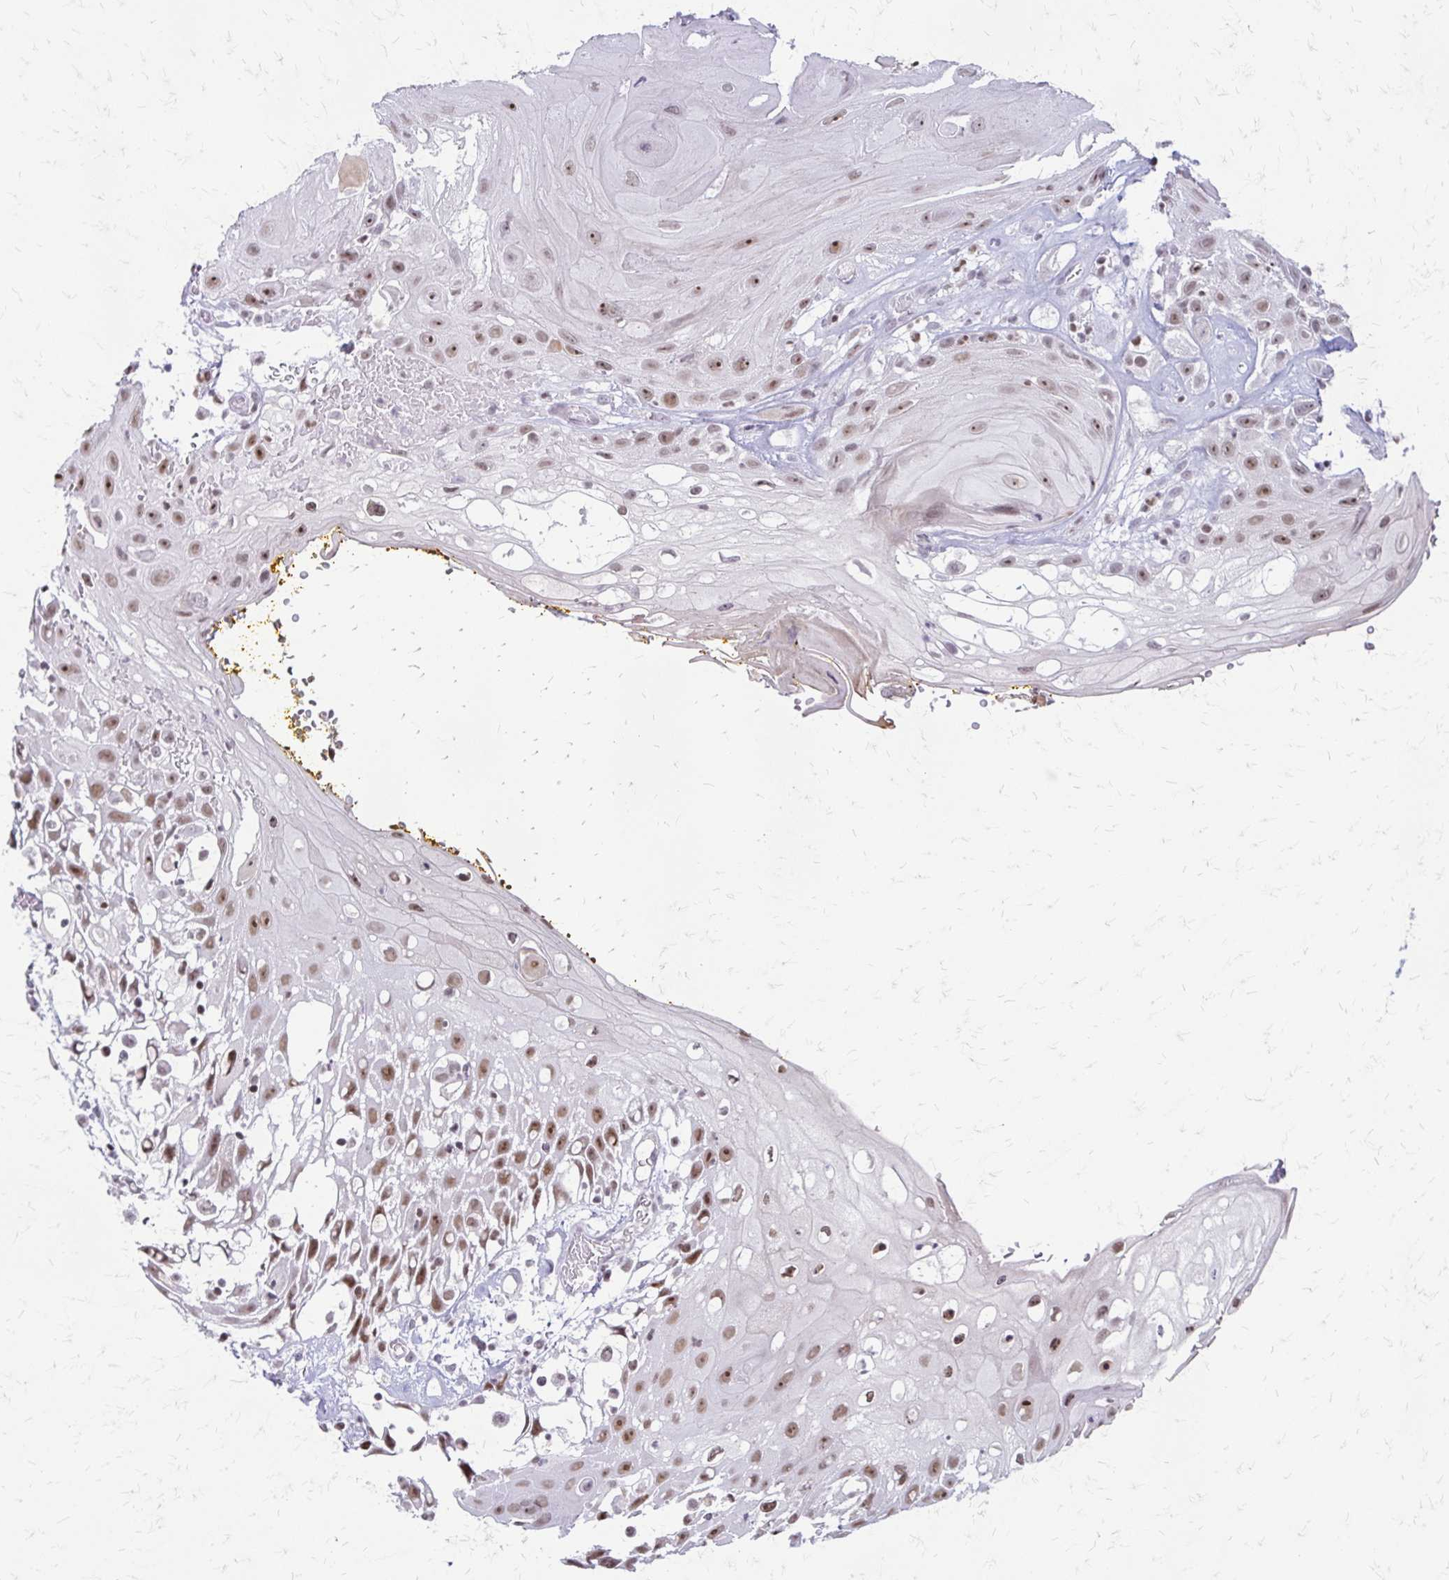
{"staining": {"intensity": "moderate", "quantity": ">75%", "location": "nuclear"}, "tissue": "head and neck cancer", "cell_type": "Tumor cells", "image_type": "cancer", "snomed": [{"axis": "morphology", "description": "Squamous cell carcinoma, NOS"}, {"axis": "topography", "description": "Oral tissue"}, {"axis": "topography", "description": "Head-Neck"}], "caption": "A brown stain labels moderate nuclear staining of a protein in head and neck cancer tumor cells.", "gene": "EED", "patient": {"sex": "male", "age": 49}}